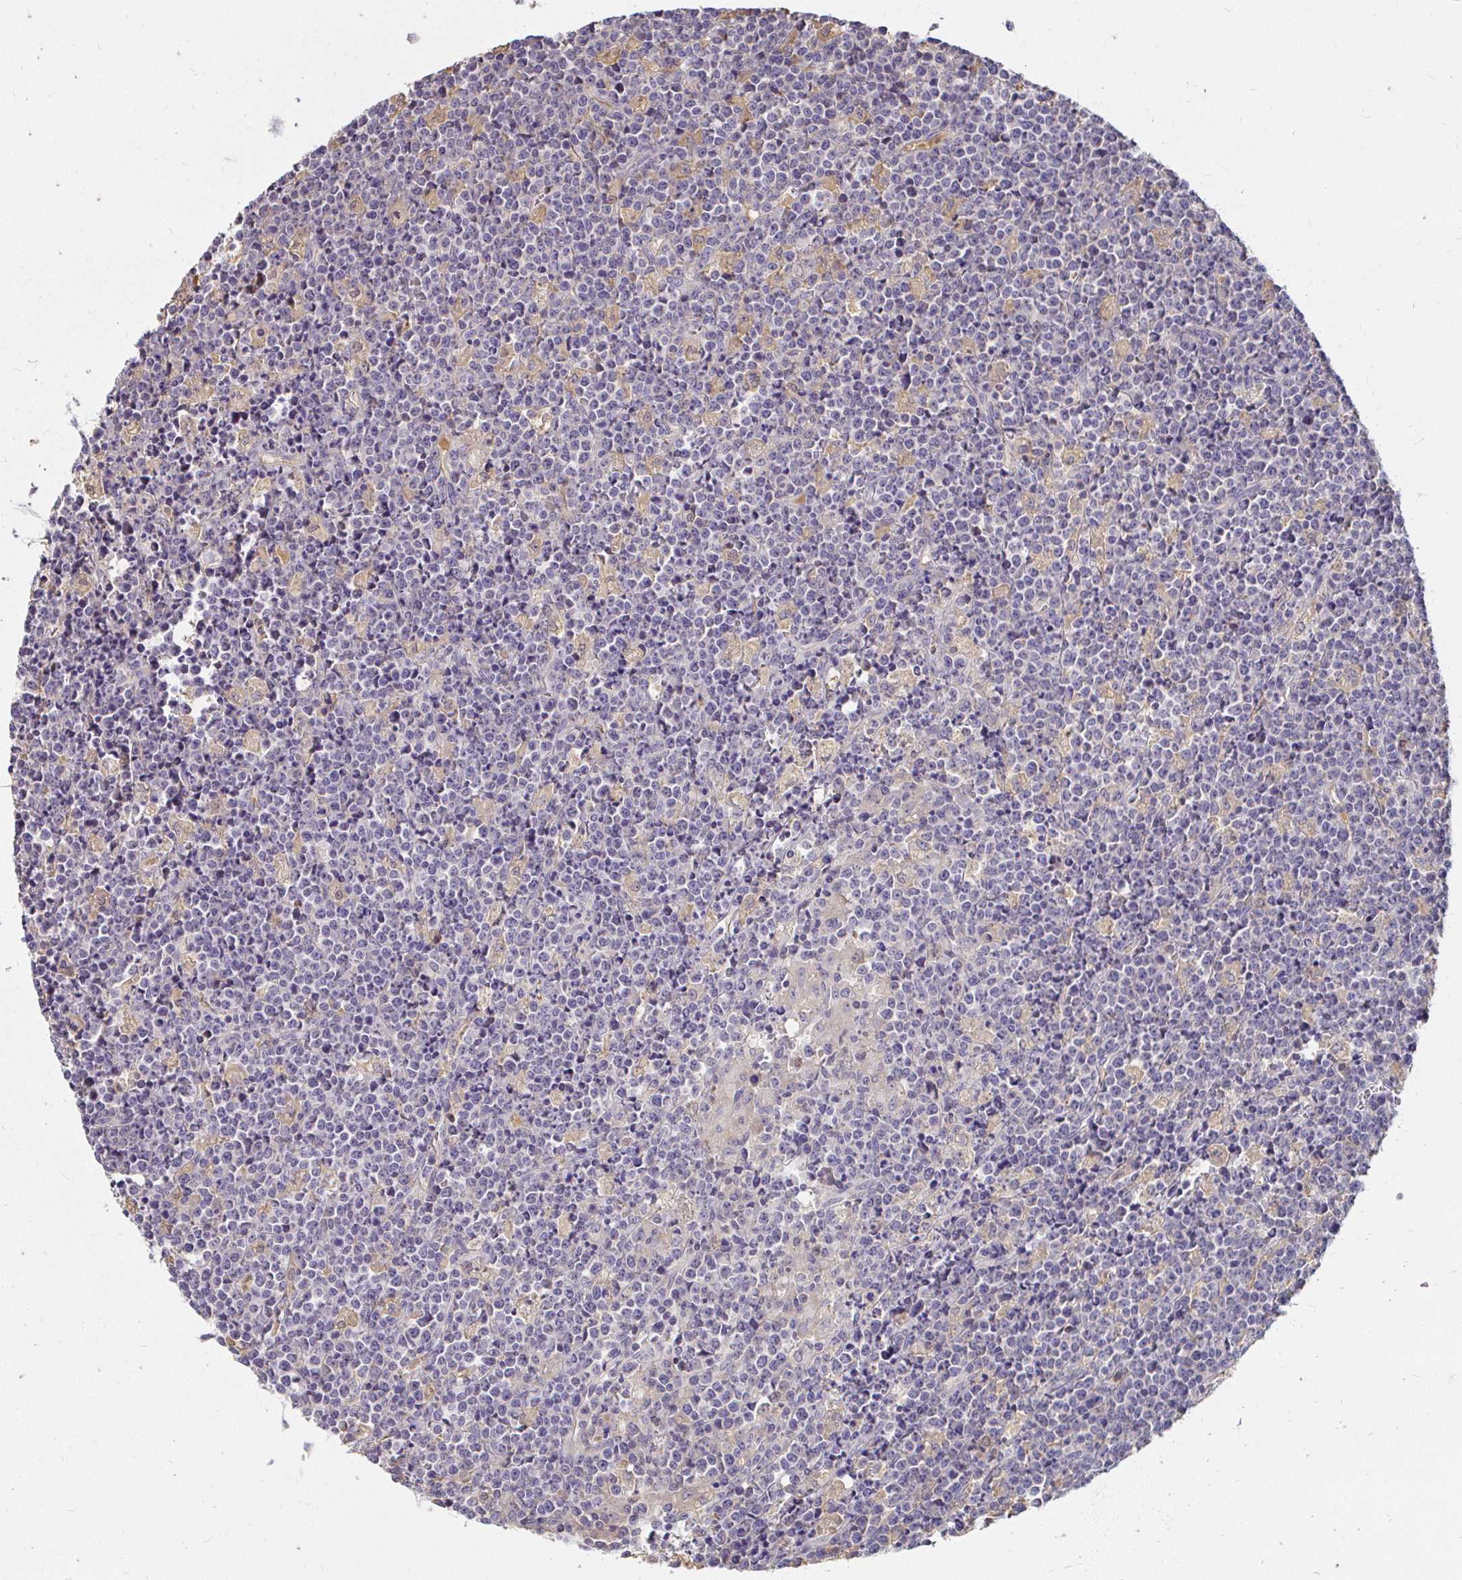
{"staining": {"intensity": "negative", "quantity": "none", "location": "none"}, "tissue": "lymphoma", "cell_type": "Tumor cells", "image_type": "cancer", "snomed": [{"axis": "morphology", "description": "Malignant lymphoma, non-Hodgkin's type, High grade"}, {"axis": "topography", "description": "Ovary"}], "caption": "This is a image of immunohistochemistry (IHC) staining of lymphoma, which shows no staining in tumor cells.", "gene": "LOXL4", "patient": {"sex": "female", "age": 56}}